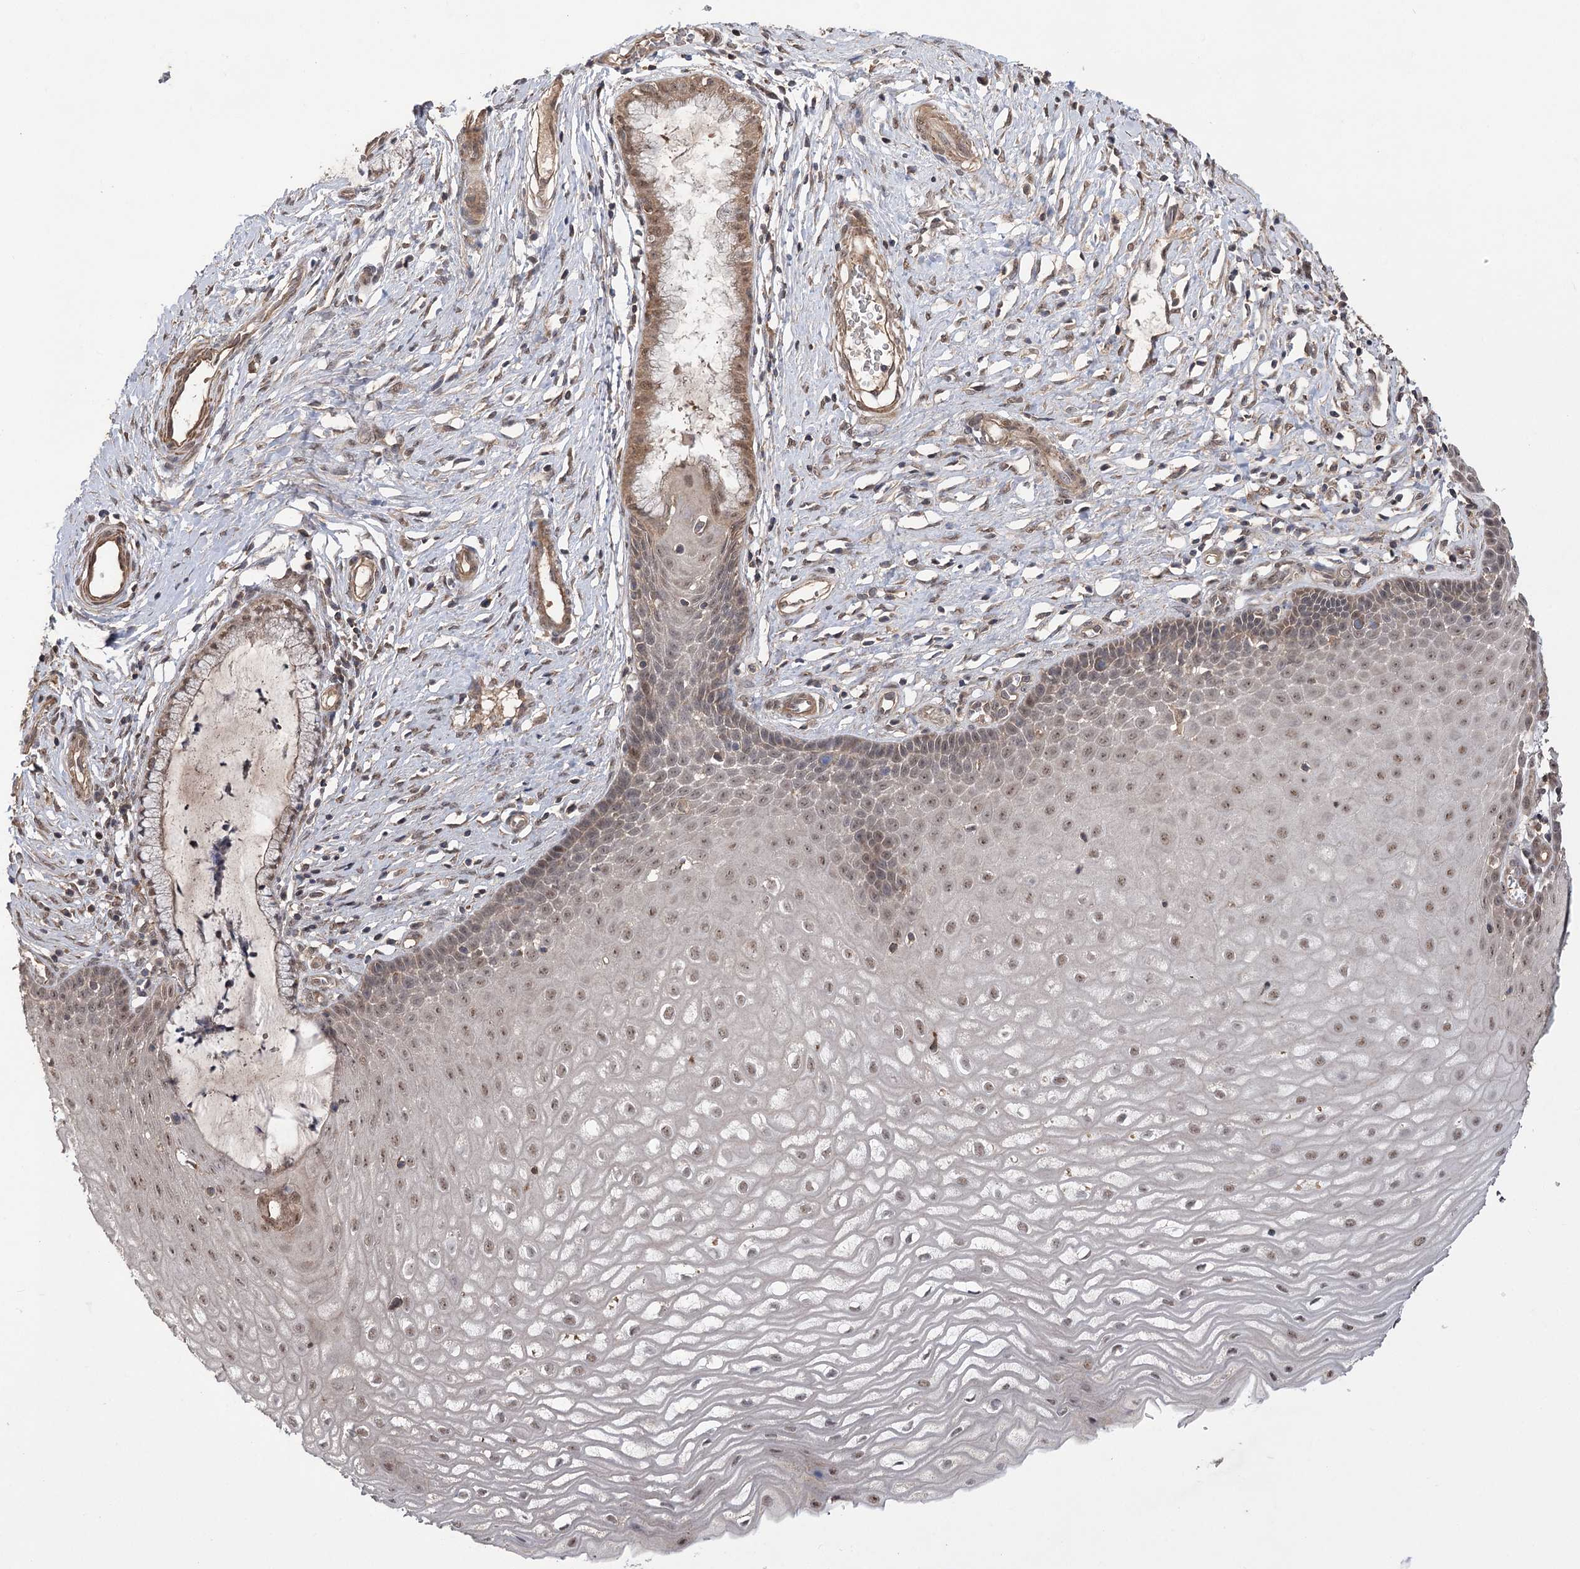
{"staining": {"intensity": "moderate", "quantity": "25%-75%", "location": "cytoplasmic/membranous,nuclear"}, "tissue": "cervix", "cell_type": "Glandular cells", "image_type": "normal", "snomed": [{"axis": "morphology", "description": "Normal tissue, NOS"}, {"axis": "topography", "description": "Cervix"}], "caption": "Cervix stained for a protein exhibits moderate cytoplasmic/membranous,nuclear positivity in glandular cells. The staining is performed using DAB brown chromogen to label protein expression. The nuclei are counter-stained blue using hematoxylin.", "gene": "TENM2", "patient": {"sex": "female", "age": 55}}